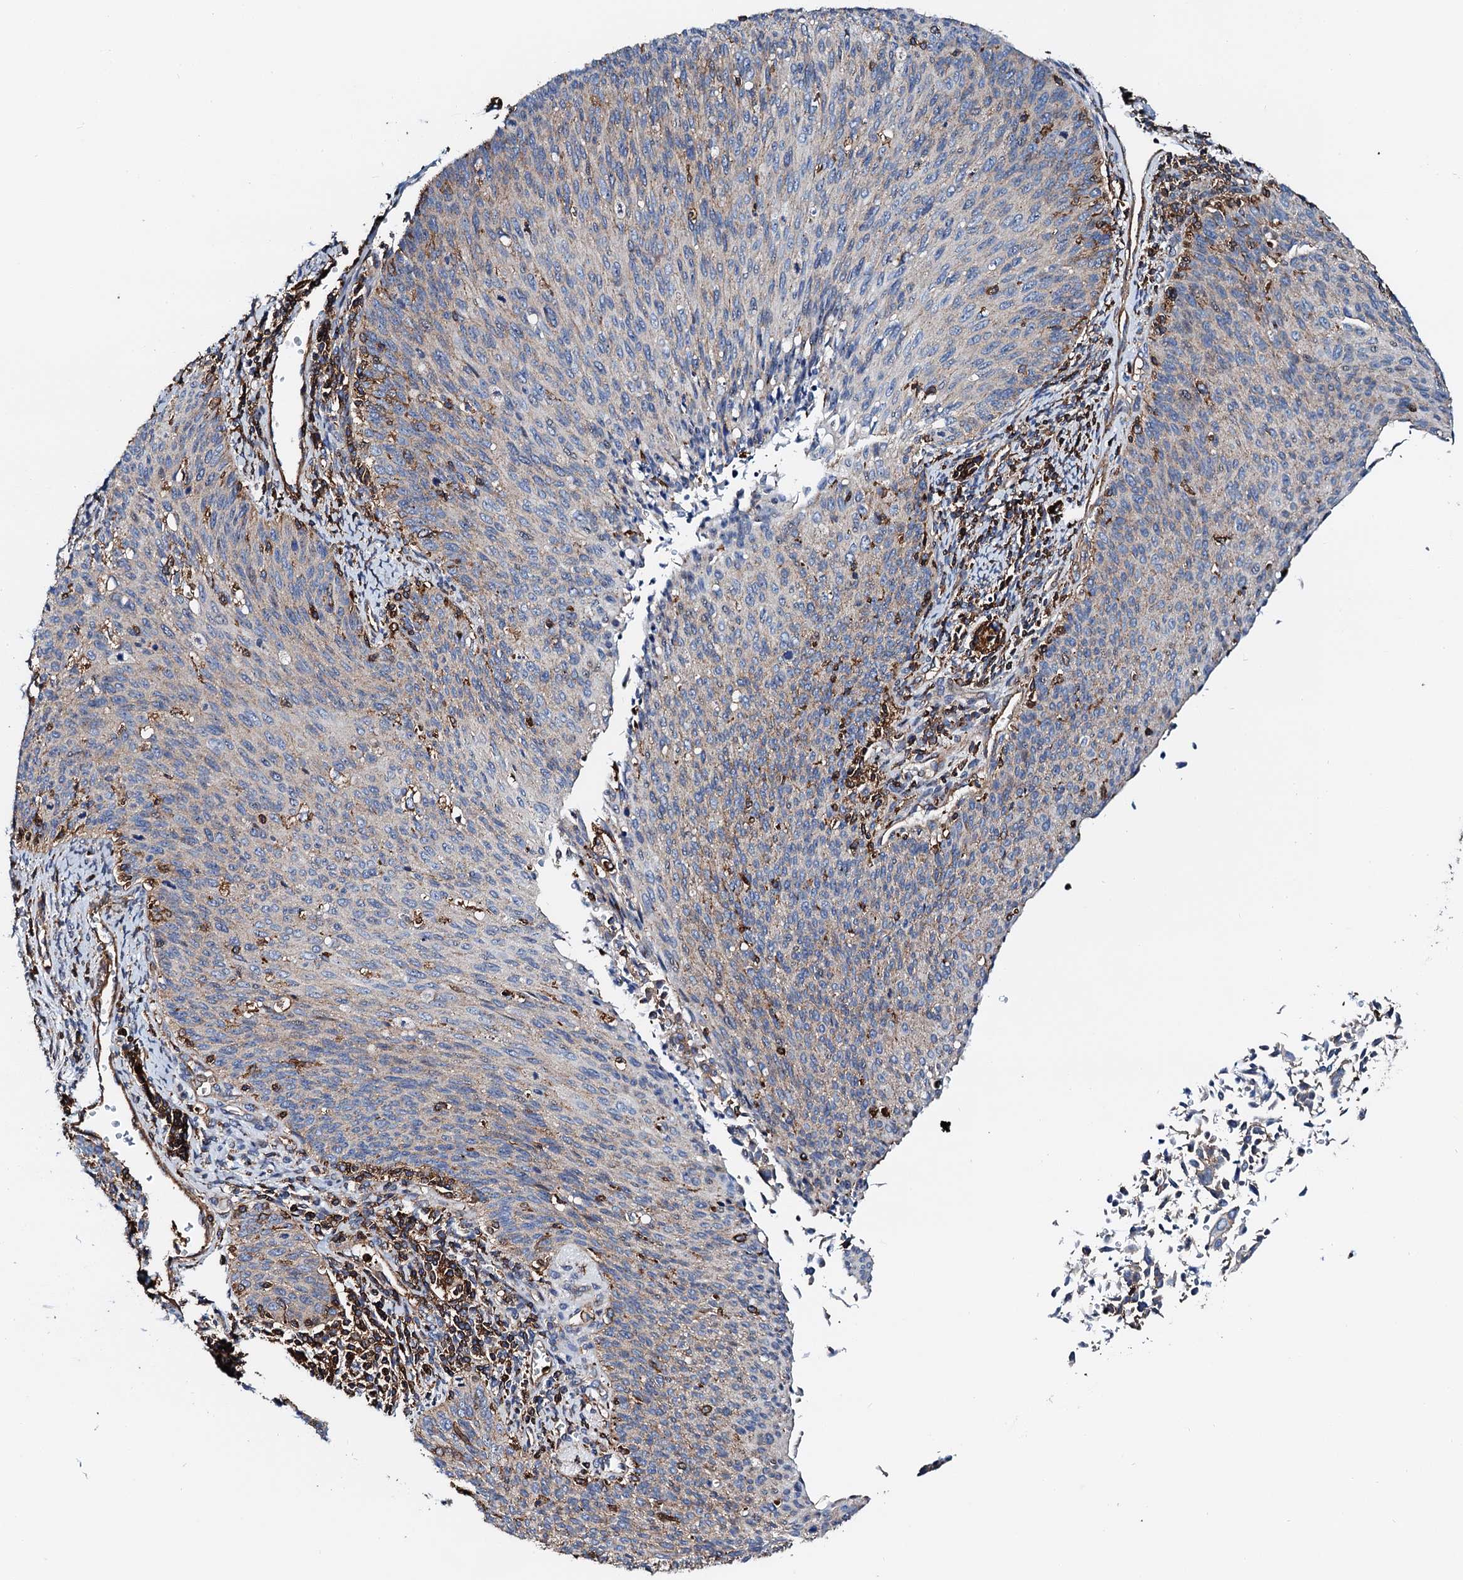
{"staining": {"intensity": "weak", "quantity": "<25%", "location": "cytoplasmic/membranous"}, "tissue": "cervical cancer", "cell_type": "Tumor cells", "image_type": "cancer", "snomed": [{"axis": "morphology", "description": "Squamous cell carcinoma, NOS"}, {"axis": "topography", "description": "Cervix"}], "caption": "Immunohistochemistry (IHC) of human cervical squamous cell carcinoma reveals no staining in tumor cells.", "gene": "INTS10", "patient": {"sex": "female", "age": 55}}